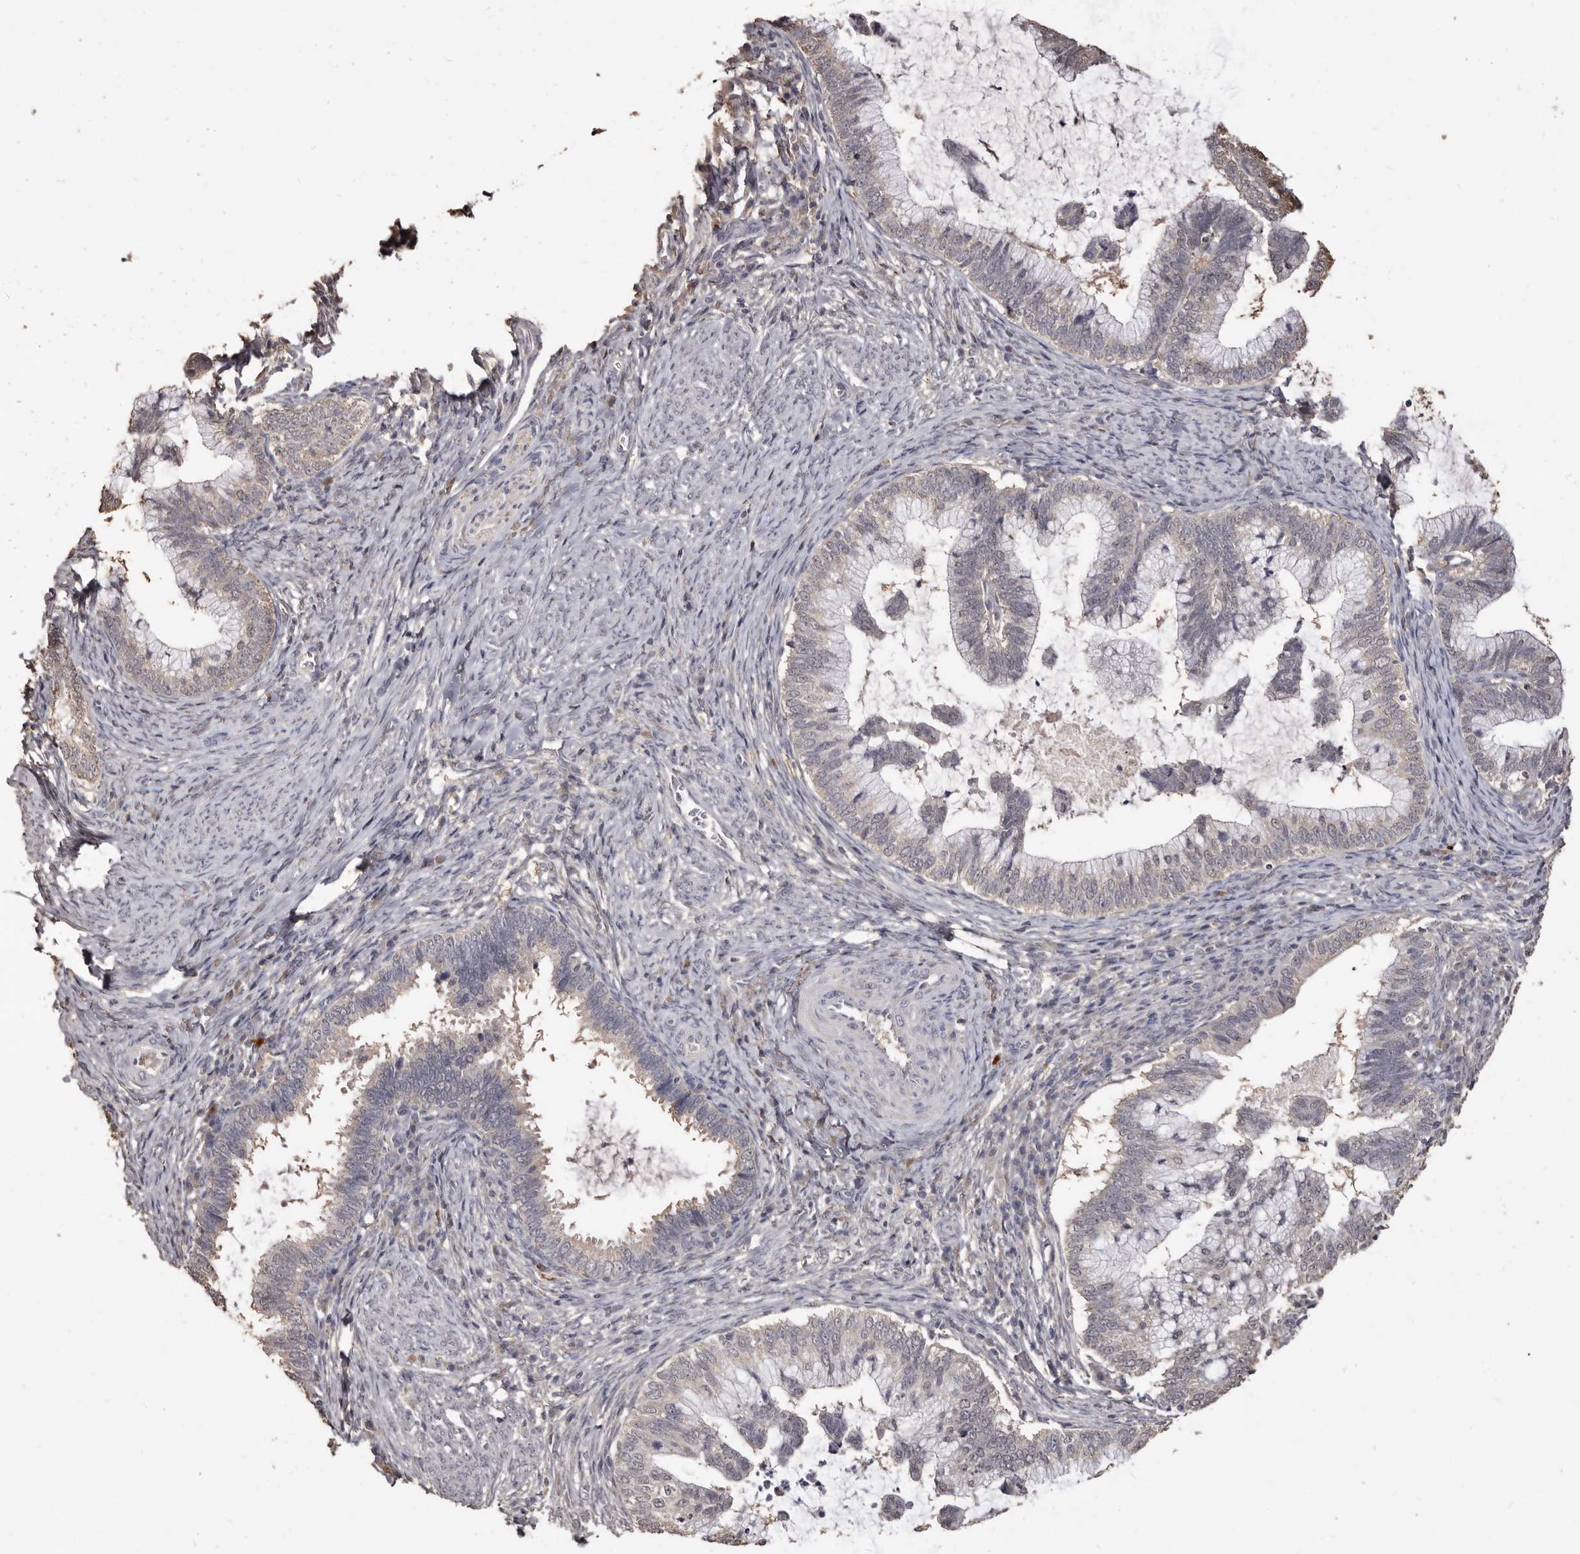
{"staining": {"intensity": "negative", "quantity": "none", "location": "none"}, "tissue": "cervical cancer", "cell_type": "Tumor cells", "image_type": "cancer", "snomed": [{"axis": "morphology", "description": "Adenocarcinoma, NOS"}, {"axis": "topography", "description": "Cervix"}], "caption": "Cervical cancer (adenocarcinoma) stained for a protein using immunohistochemistry reveals no expression tumor cells.", "gene": "INAVA", "patient": {"sex": "female", "age": 36}}